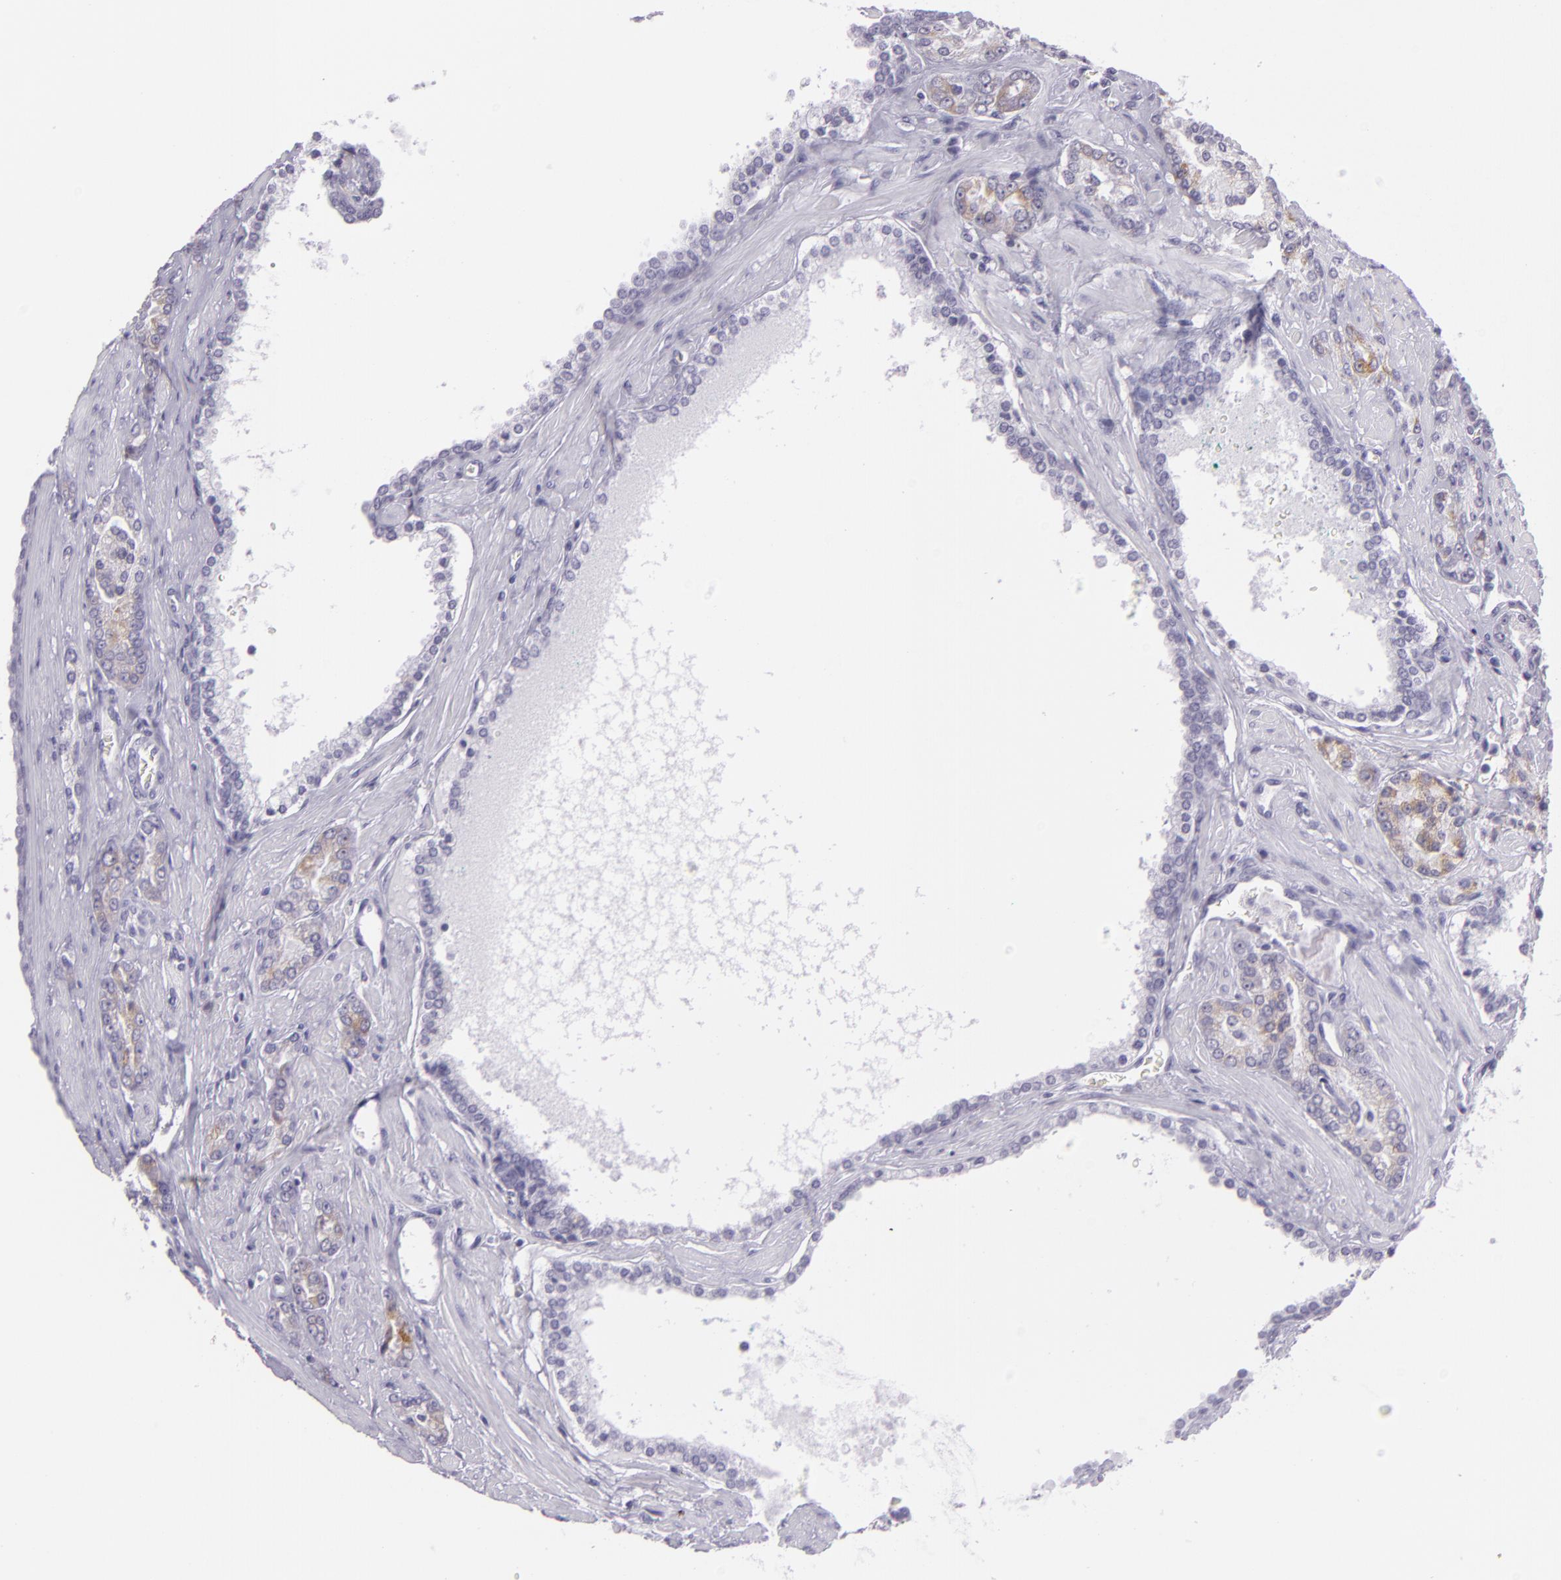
{"staining": {"intensity": "weak", "quantity": "25%-75%", "location": "cytoplasmic/membranous"}, "tissue": "prostate cancer", "cell_type": "Tumor cells", "image_type": "cancer", "snomed": [{"axis": "morphology", "description": "Adenocarcinoma, High grade"}, {"axis": "topography", "description": "Prostate"}], "caption": "A micrograph of human prostate cancer (high-grade adenocarcinoma) stained for a protein displays weak cytoplasmic/membranous brown staining in tumor cells.", "gene": "MUC6", "patient": {"sex": "male", "age": 71}}